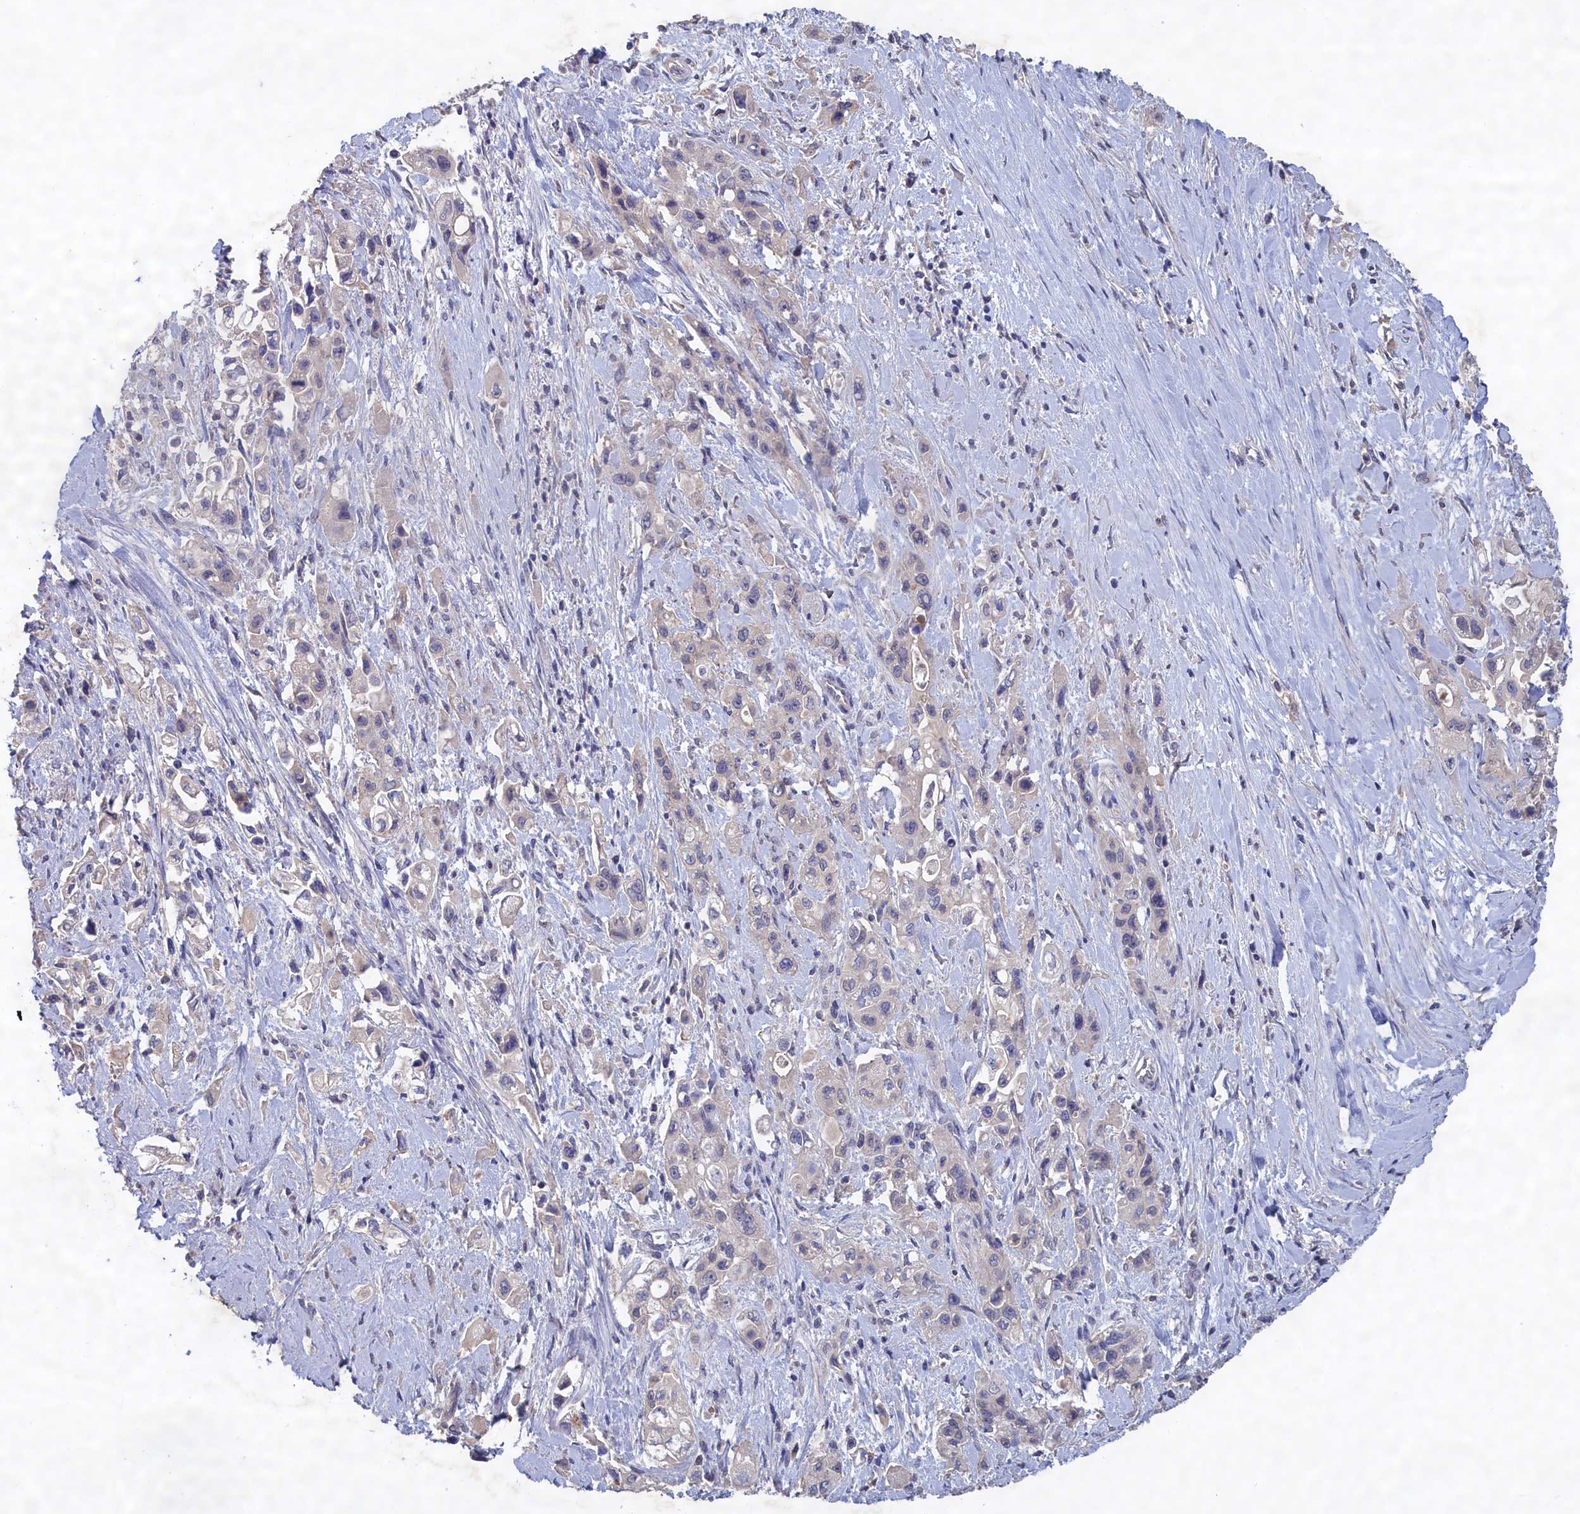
{"staining": {"intensity": "negative", "quantity": "none", "location": "none"}, "tissue": "pancreatic cancer", "cell_type": "Tumor cells", "image_type": "cancer", "snomed": [{"axis": "morphology", "description": "Adenocarcinoma, NOS"}, {"axis": "topography", "description": "Pancreas"}], "caption": "Pancreatic cancer (adenocarcinoma) was stained to show a protein in brown. There is no significant staining in tumor cells. (DAB immunohistochemistry, high magnification).", "gene": "CELF5", "patient": {"sex": "female", "age": 66}}